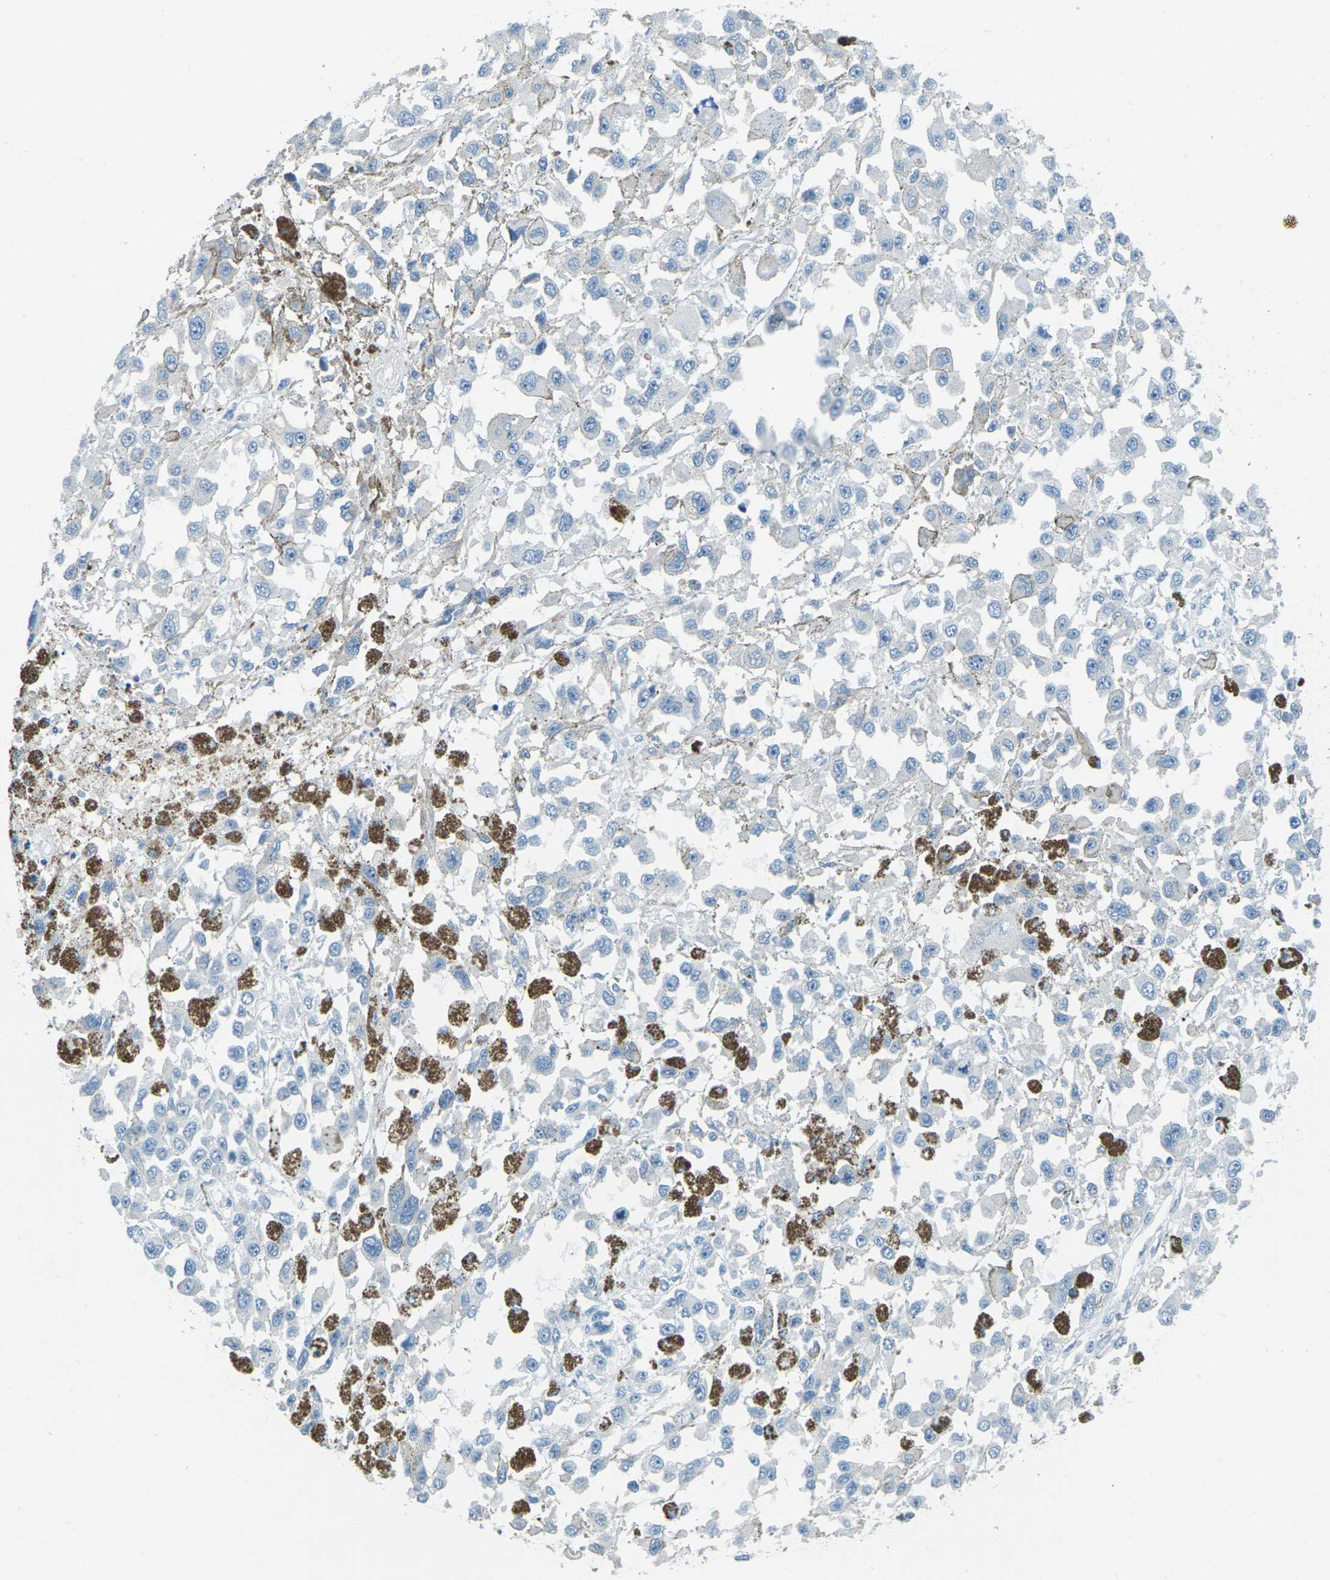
{"staining": {"intensity": "negative", "quantity": "none", "location": "none"}, "tissue": "melanoma", "cell_type": "Tumor cells", "image_type": "cancer", "snomed": [{"axis": "morphology", "description": "Malignant melanoma, Metastatic site"}, {"axis": "topography", "description": "Lymph node"}], "caption": "DAB immunohistochemical staining of human melanoma demonstrates no significant positivity in tumor cells.", "gene": "NANOS2", "patient": {"sex": "male", "age": 59}}